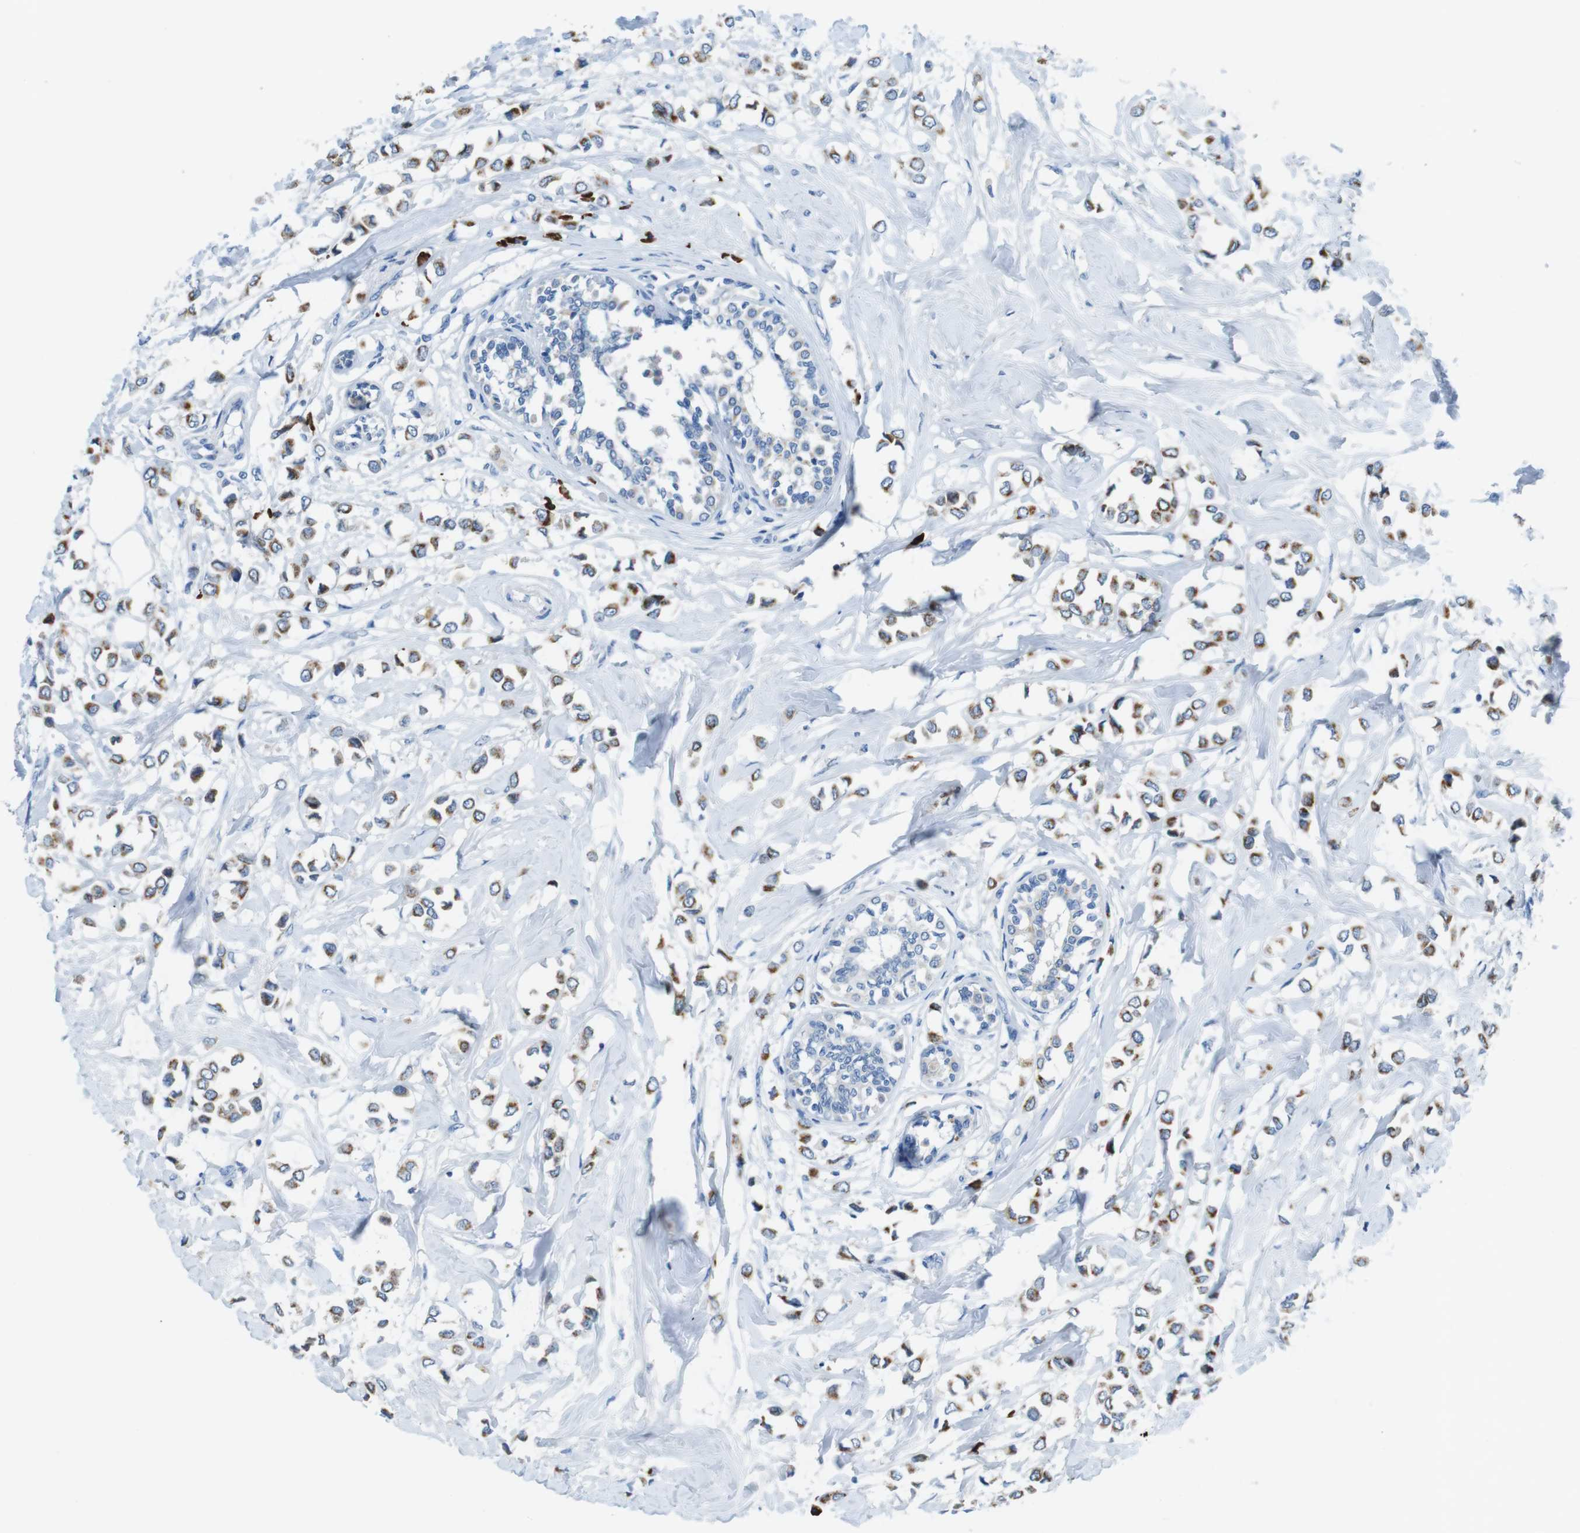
{"staining": {"intensity": "moderate", "quantity": ">75%", "location": "cytoplasmic/membranous"}, "tissue": "breast cancer", "cell_type": "Tumor cells", "image_type": "cancer", "snomed": [{"axis": "morphology", "description": "Lobular carcinoma"}, {"axis": "topography", "description": "Breast"}], "caption": "There is medium levels of moderate cytoplasmic/membranous staining in tumor cells of lobular carcinoma (breast), as demonstrated by immunohistochemical staining (brown color).", "gene": "SLC35A3", "patient": {"sex": "female", "age": 51}}